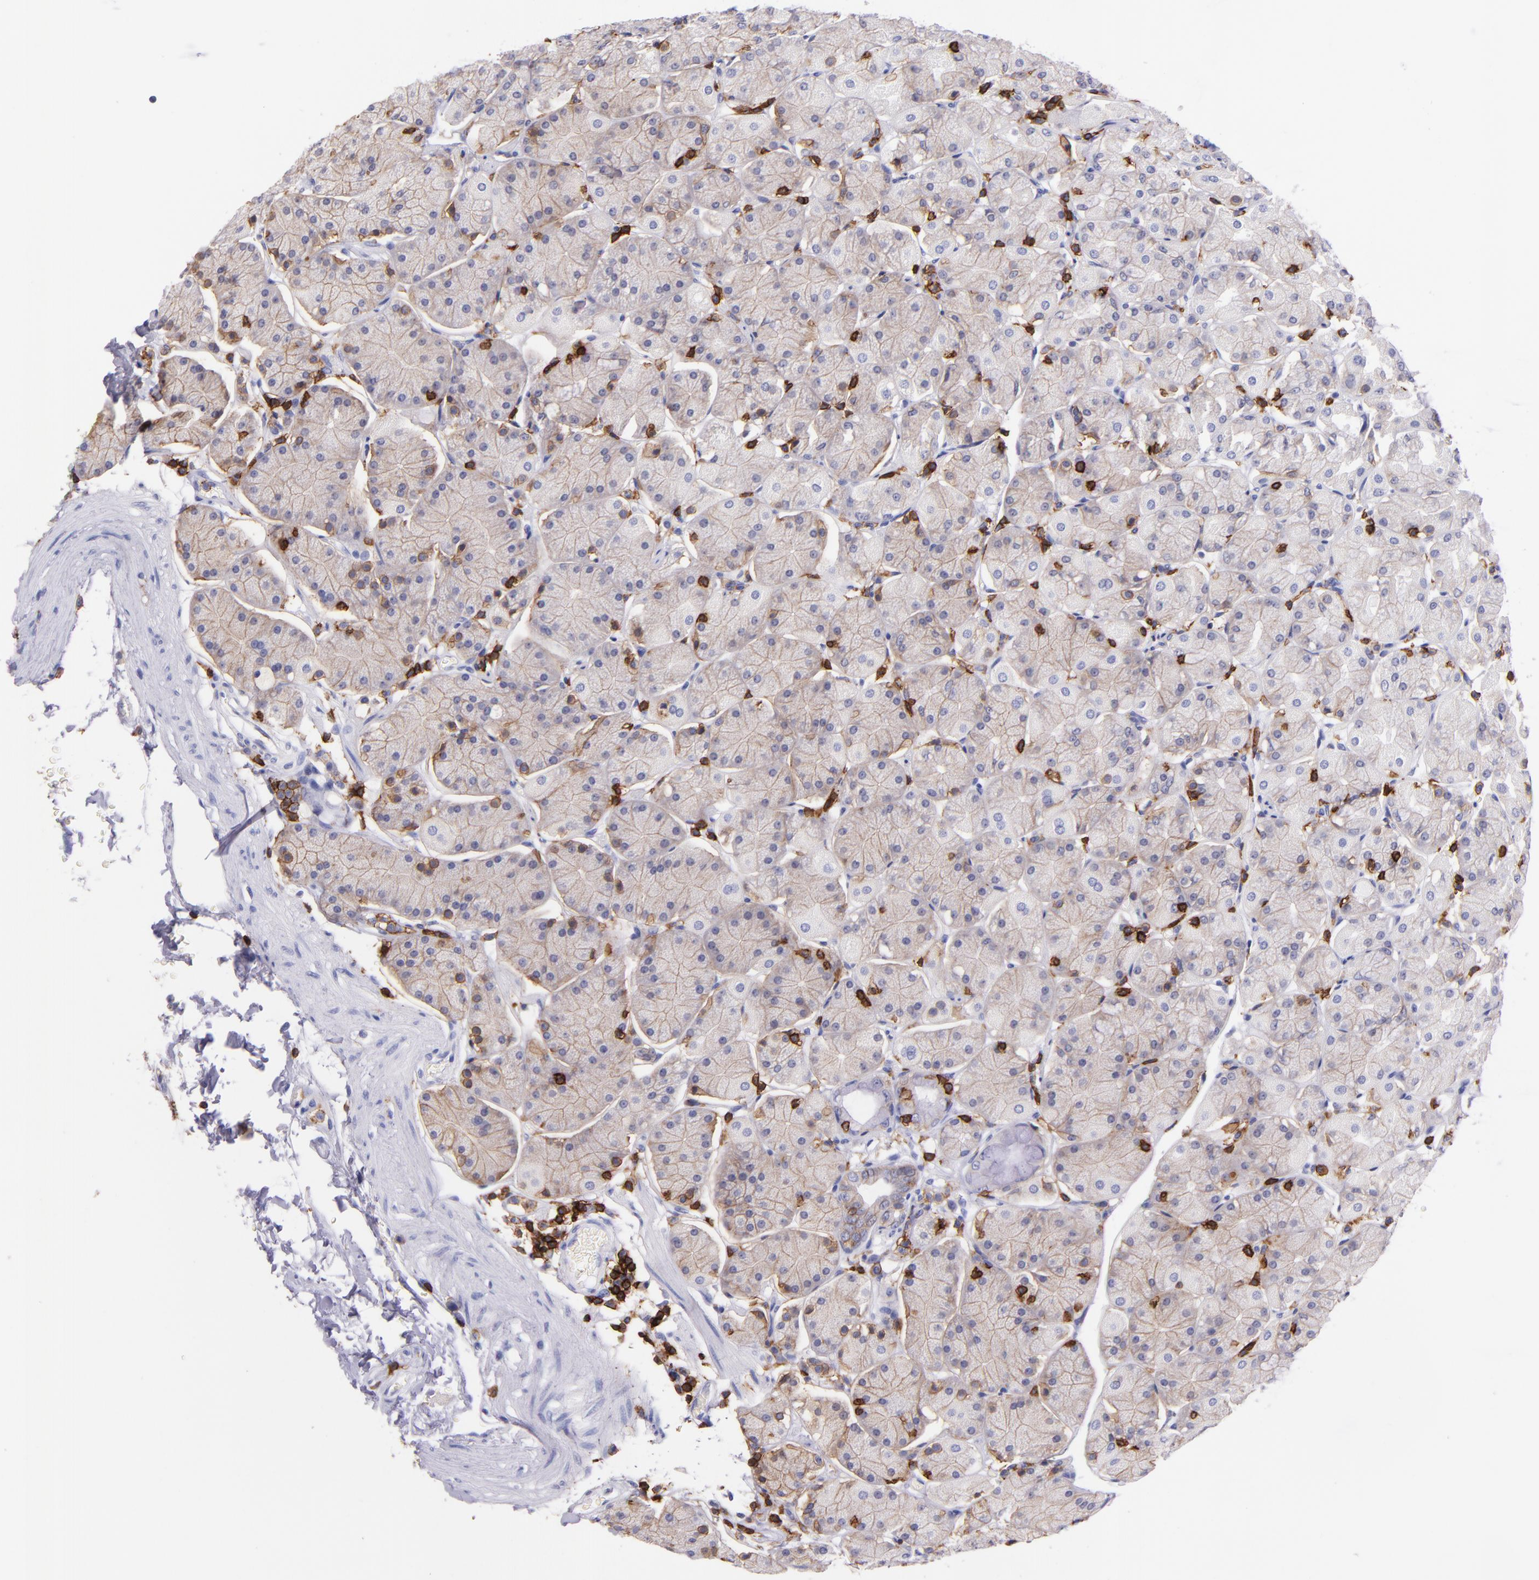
{"staining": {"intensity": "weak", "quantity": "<25%", "location": "cytoplasmic/membranous"}, "tissue": "stomach", "cell_type": "Glandular cells", "image_type": "normal", "snomed": [{"axis": "morphology", "description": "Normal tissue, NOS"}, {"axis": "topography", "description": "Stomach, upper"}, {"axis": "topography", "description": "Stomach"}], "caption": "DAB immunohistochemical staining of unremarkable human stomach displays no significant positivity in glandular cells.", "gene": "SPN", "patient": {"sex": "male", "age": 76}}